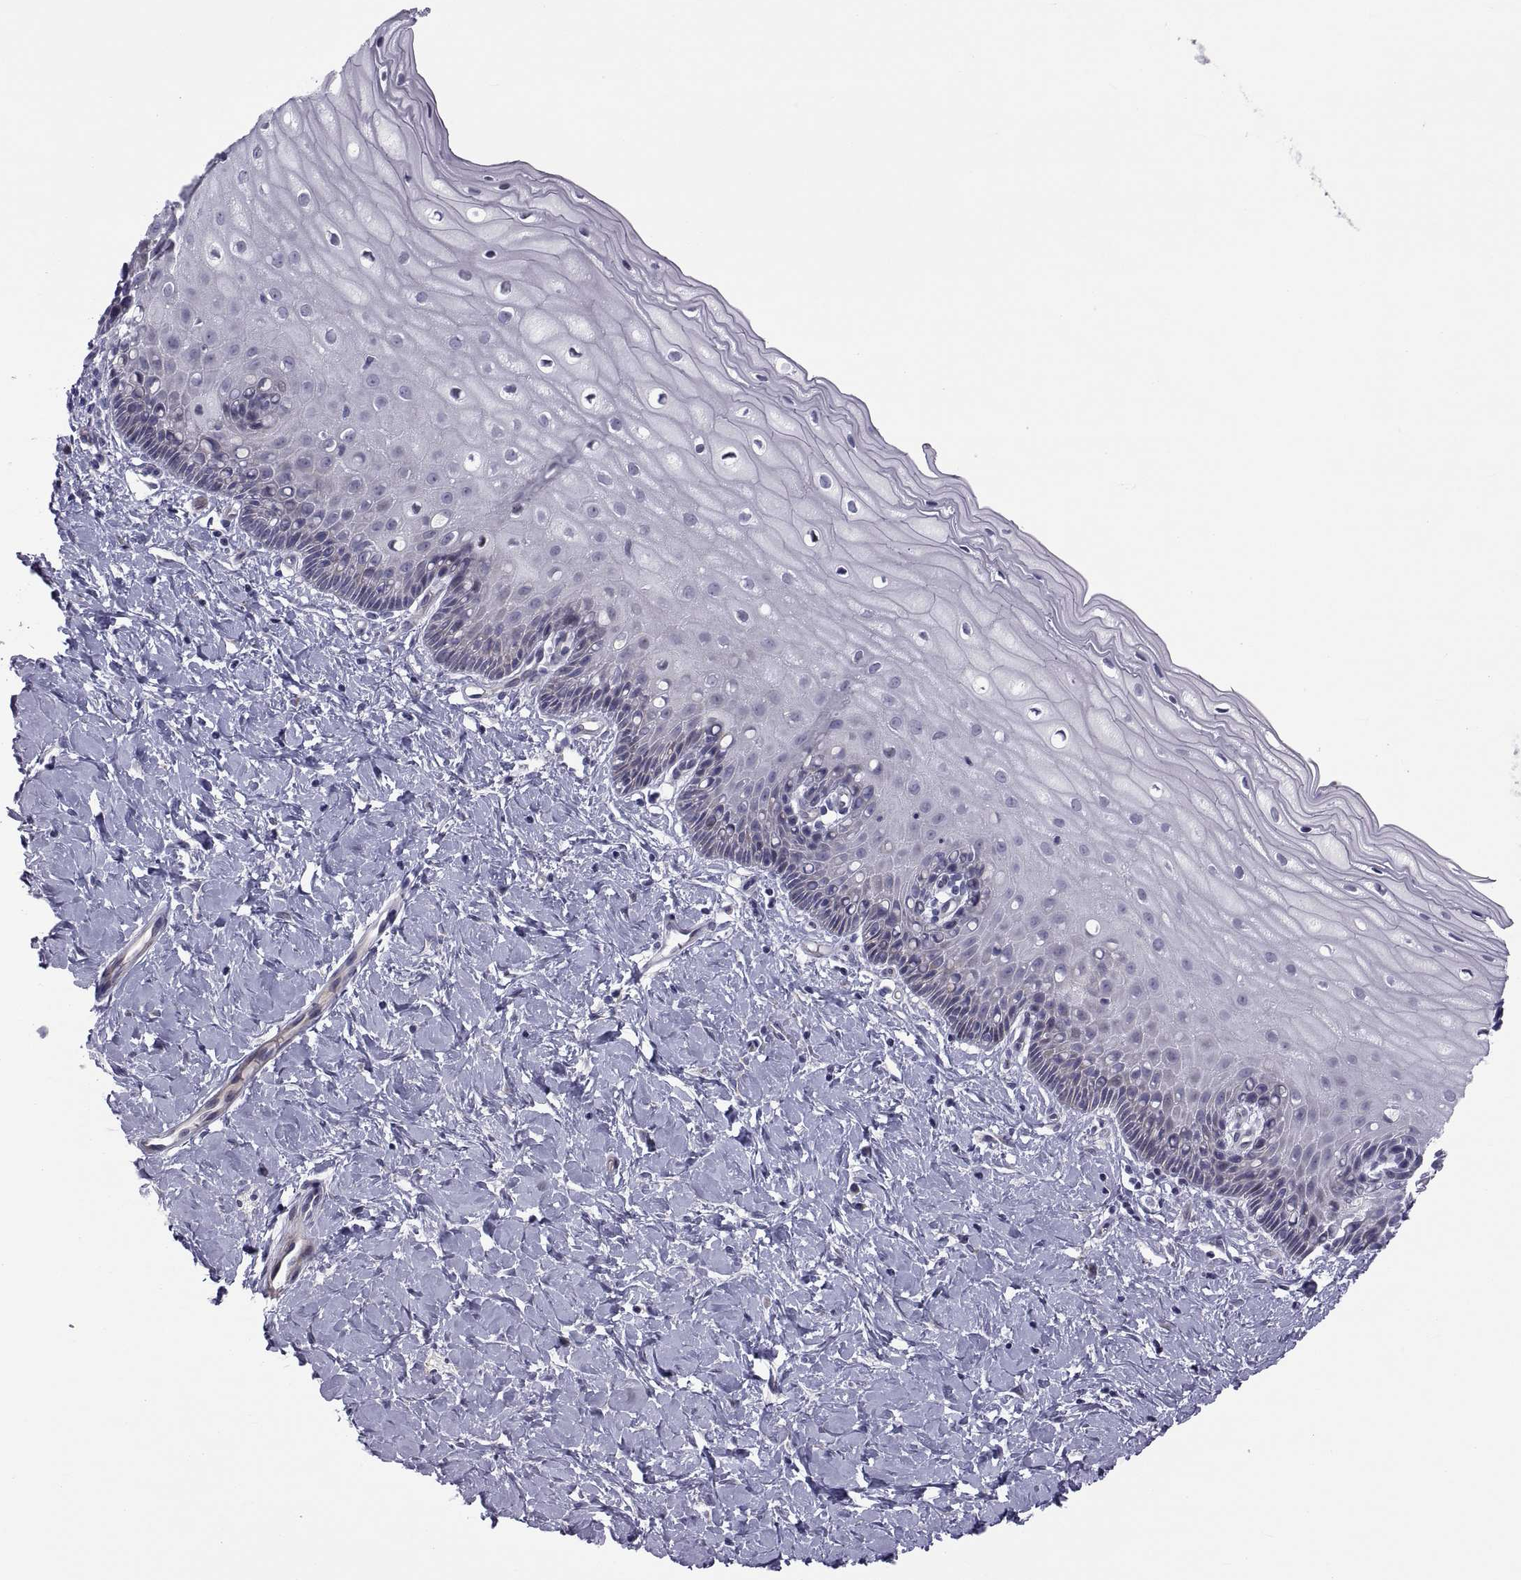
{"staining": {"intensity": "negative", "quantity": "none", "location": "none"}, "tissue": "cervix", "cell_type": "Squamous epithelial cells", "image_type": "normal", "snomed": [{"axis": "morphology", "description": "Normal tissue, NOS"}, {"axis": "topography", "description": "Cervix"}], "caption": "Image shows no significant protein staining in squamous epithelial cells of unremarkable cervix.", "gene": "TMEM158", "patient": {"sex": "female", "age": 37}}